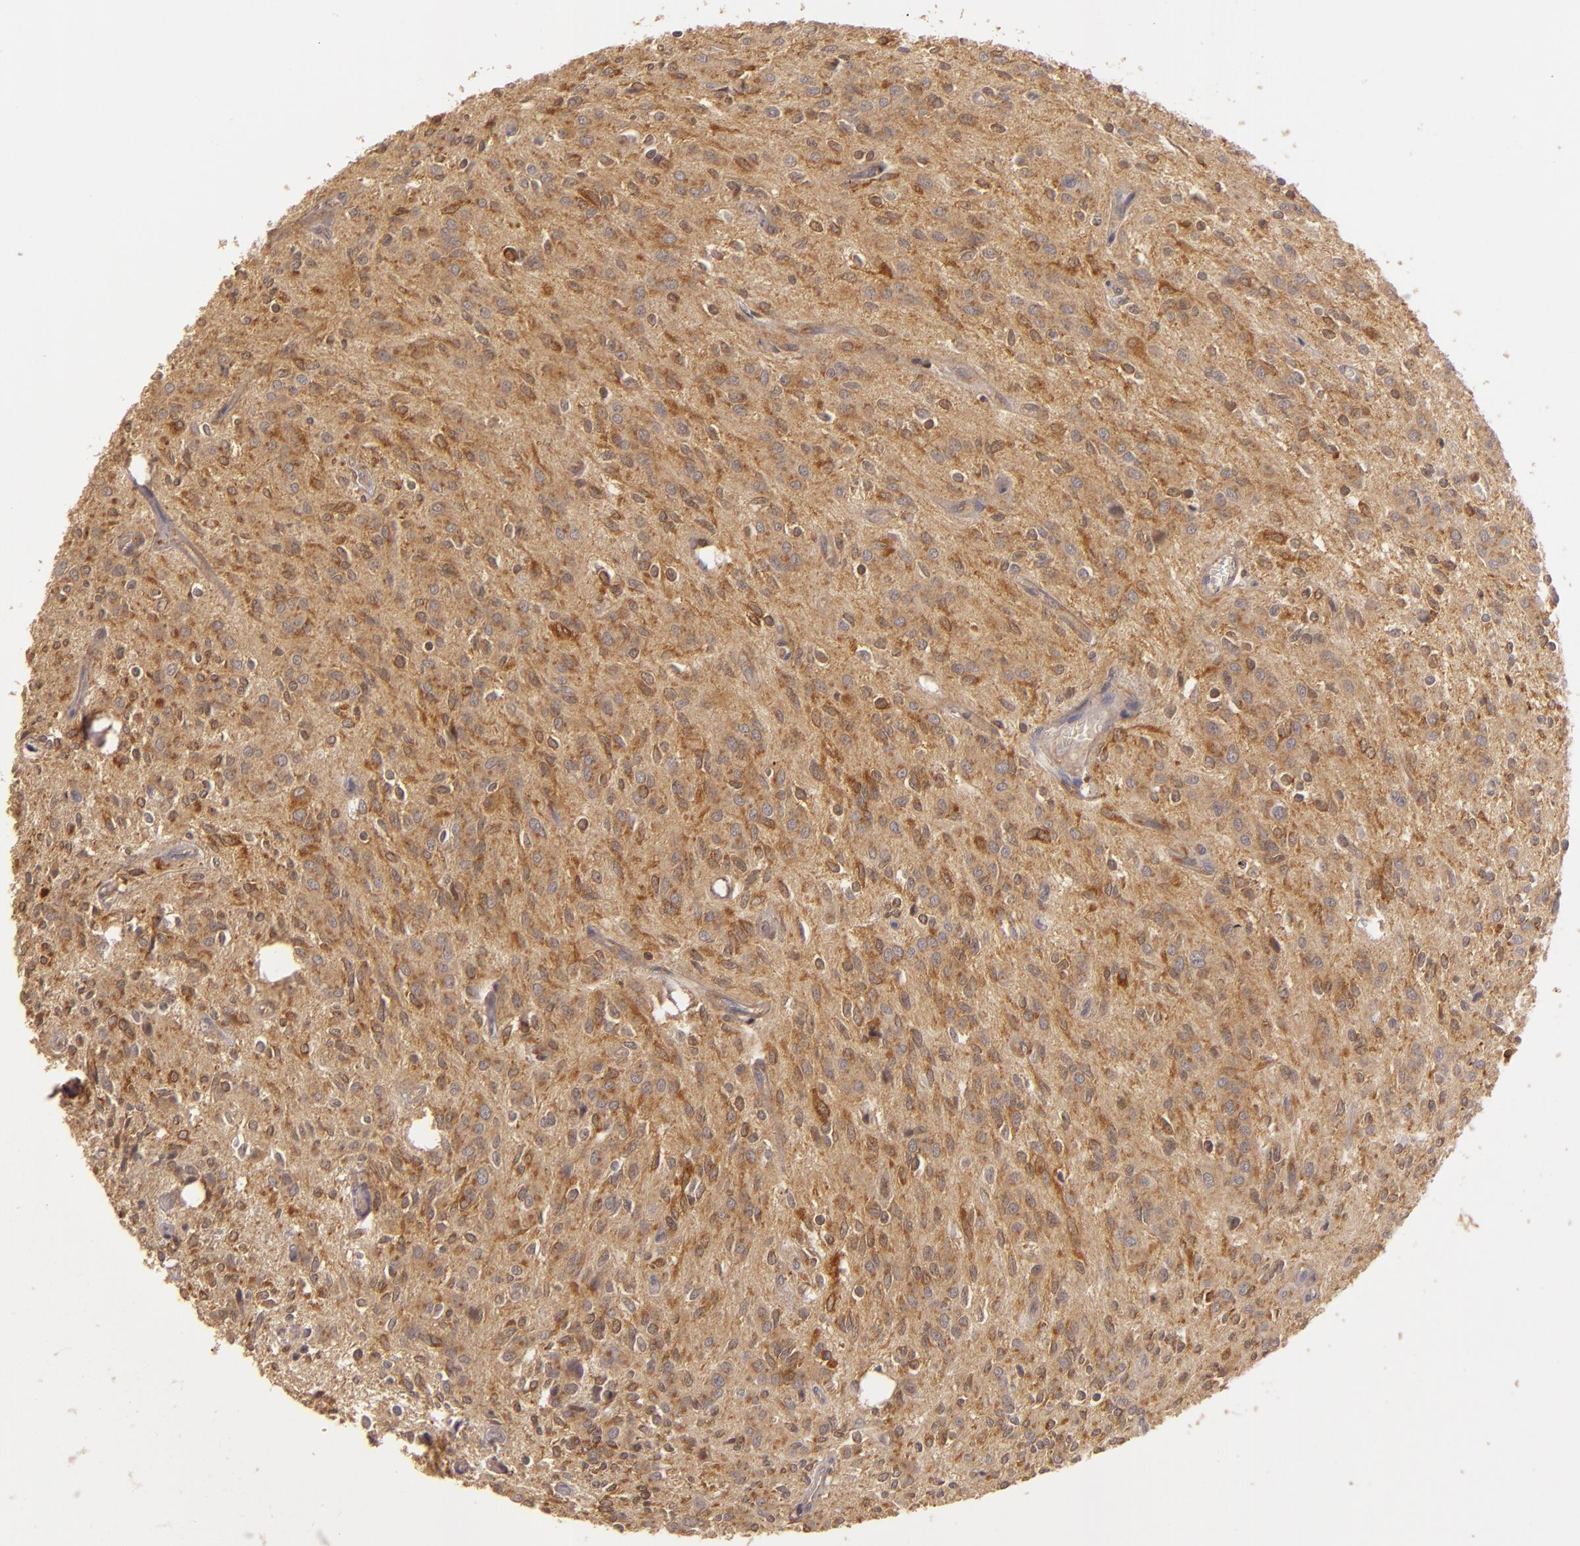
{"staining": {"intensity": "strong", "quantity": ">75%", "location": "cytoplasmic/membranous"}, "tissue": "glioma", "cell_type": "Tumor cells", "image_type": "cancer", "snomed": [{"axis": "morphology", "description": "Glioma, malignant, Low grade"}, {"axis": "topography", "description": "Brain"}], "caption": "Immunohistochemistry (DAB) staining of glioma reveals strong cytoplasmic/membranous protein positivity in about >75% of tumor cells.", "gene": "PRKCD", "patient": {"sex": "female", "age": 15}}